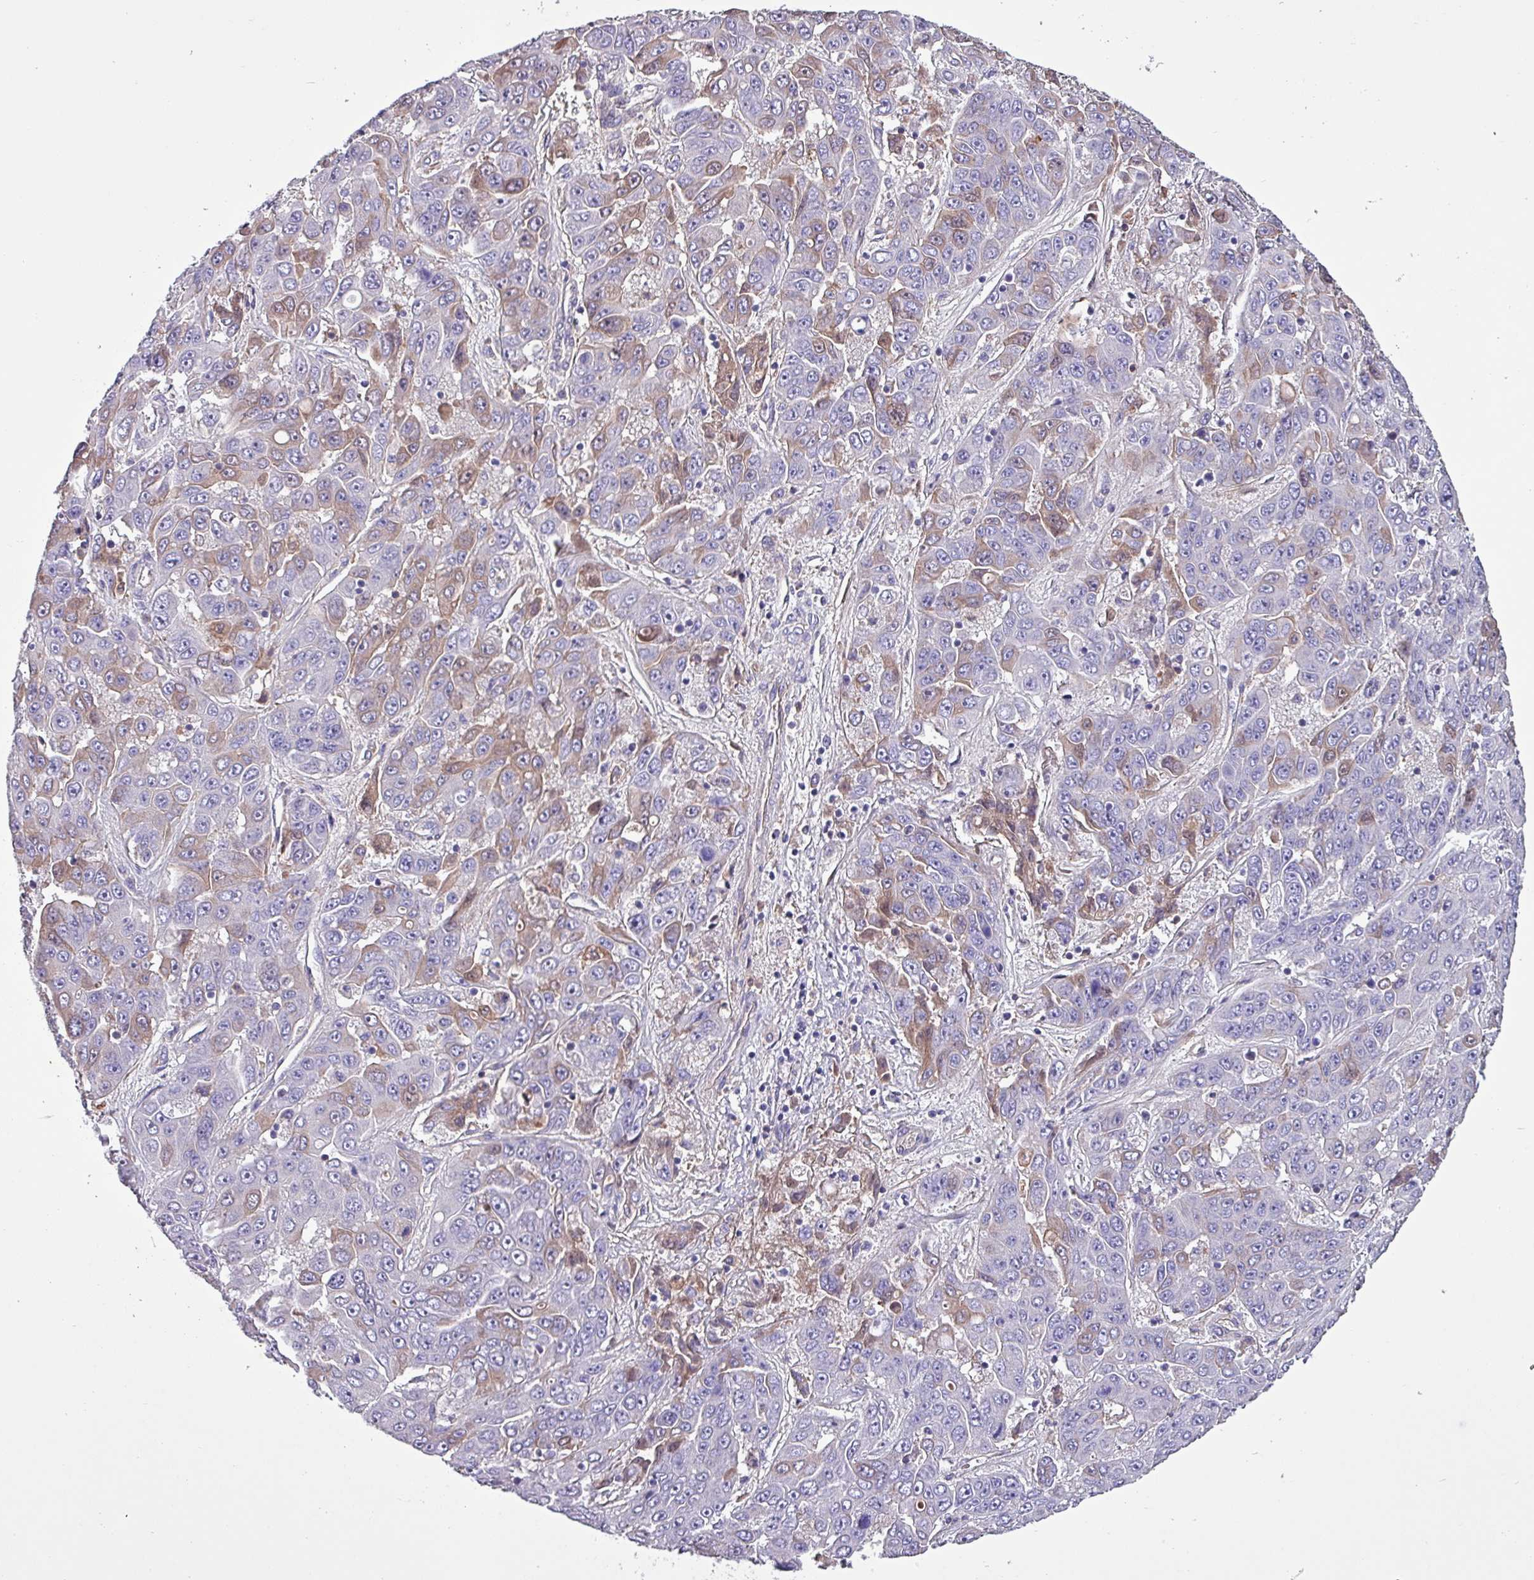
{"staining": {"intensity": "weak", "quantity": "25%-75%", "location": "cytoplasmic/membranous"}, "tissue": "liver cancer", "cell_type": "Tumor cells", "image_type": "cancer", "snomed": [{"axis": "morphology", "description": "Cholangiocarcinoma"}, {"axis": "topography", "description": "Liver"}], "caption": "Immunohistochemistry (IHC) staining of liver cancer (cholangiocarcinoma), which demonstrates low levels of weak cytoplasmic/membranous staining in about 25%-75% of tumor cells indicating weak cytoplasmic/membranous protein expression. The staining was performed using DAB (brown) for protein detection and nuclei were counterstained in hematoxylin (blue).", "gene": "HP", "patient": {"sex": "female", "age": 52}}